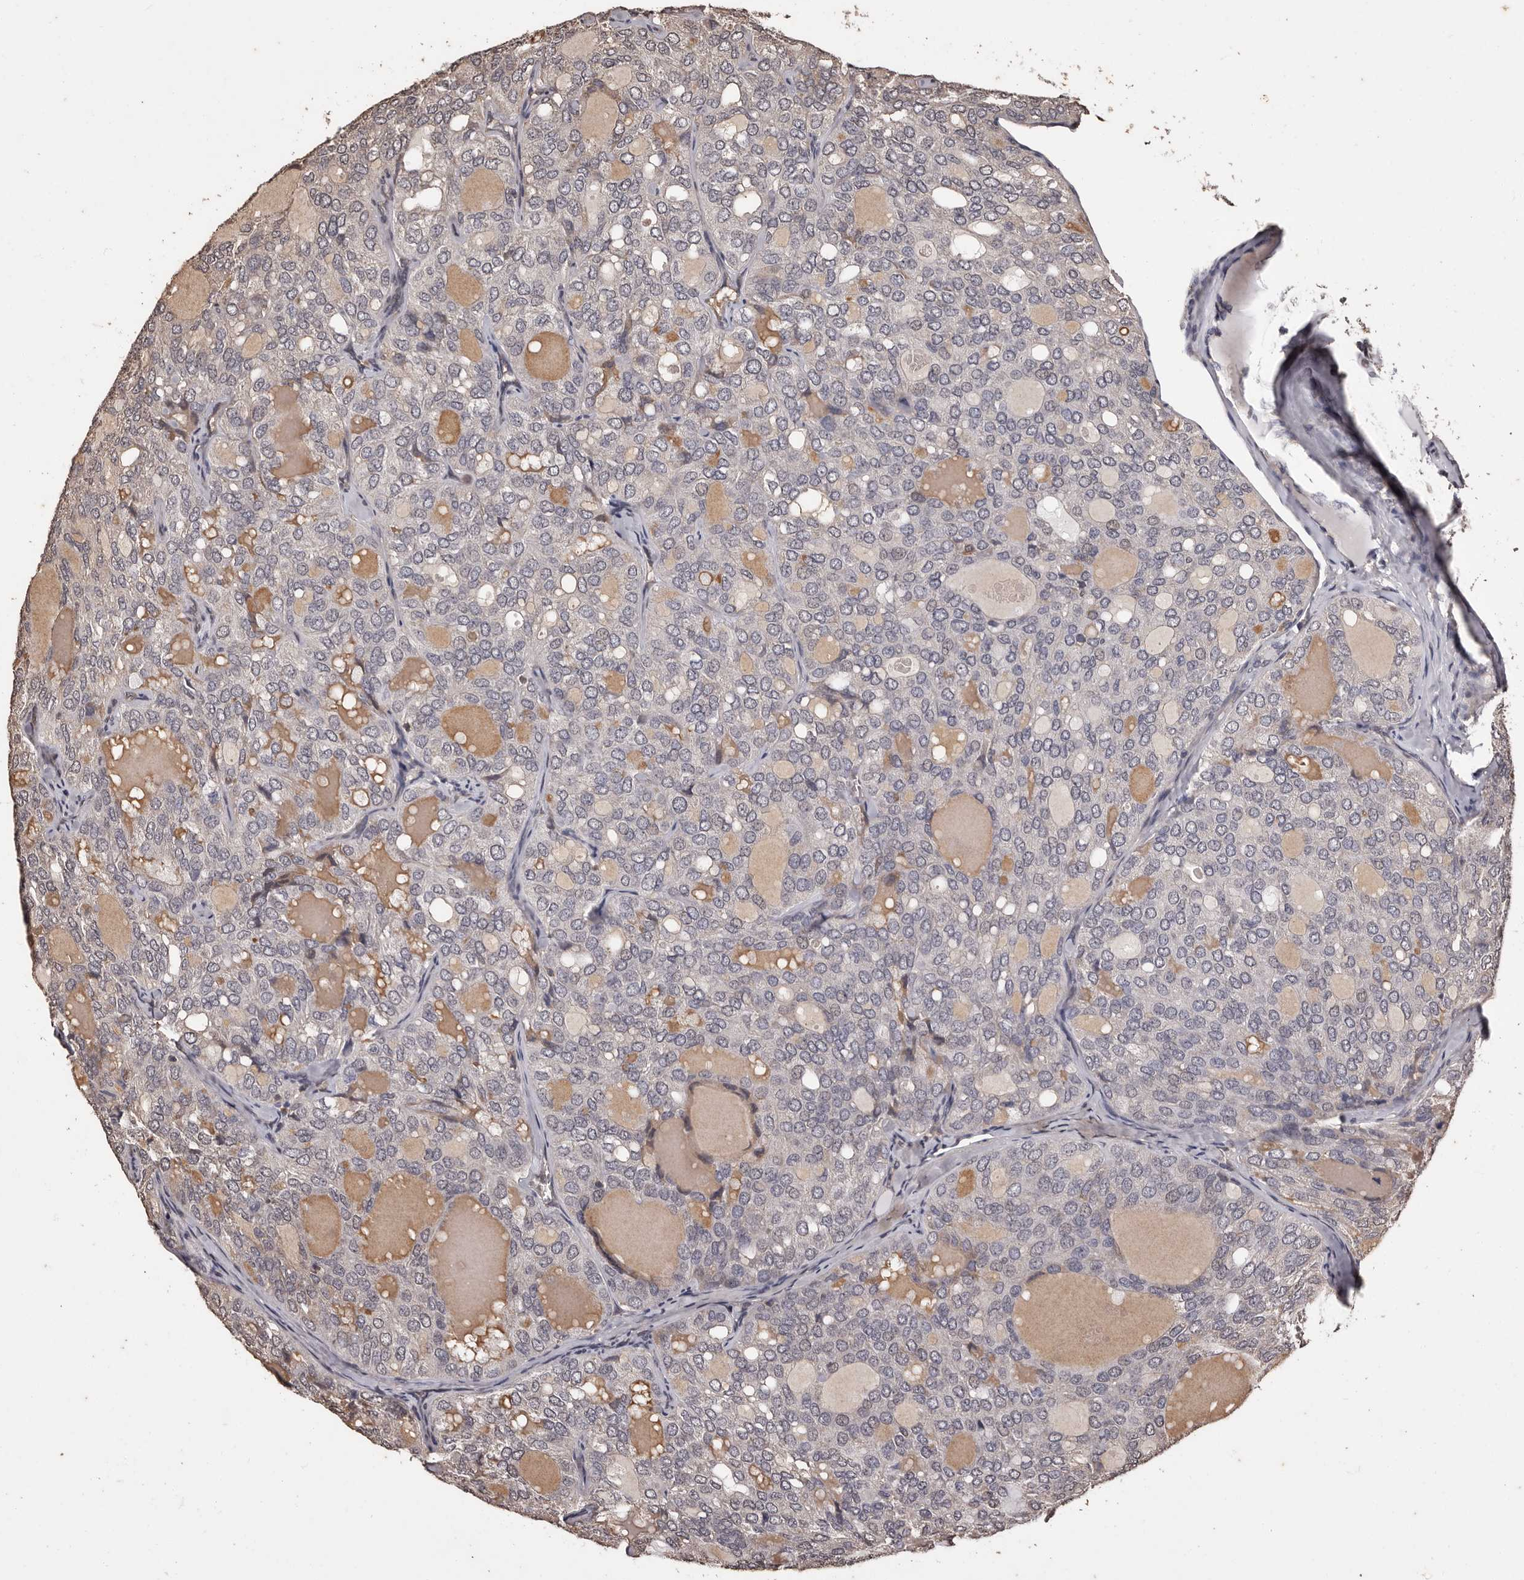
{"staining": {"intensity": "negative", "quantity": "none", "location": "none"}, "tissue": "thyroid cancer", "cell_type": "Tumor cells", "image_type": "cancer", "snomed": [{"axis": "morphology", "description": "Follicular adenoma carcinoma, NOS"}, {"axis": "topography", "description": "Thyroid gland"}], "caption": "This is an IHC photomicrograph of human follicular adenoma carcinoma (thyroid). There is no positivity in tumor cells.", "gene": "NAV1", "patient": {"sex": "male", "age": 75}}